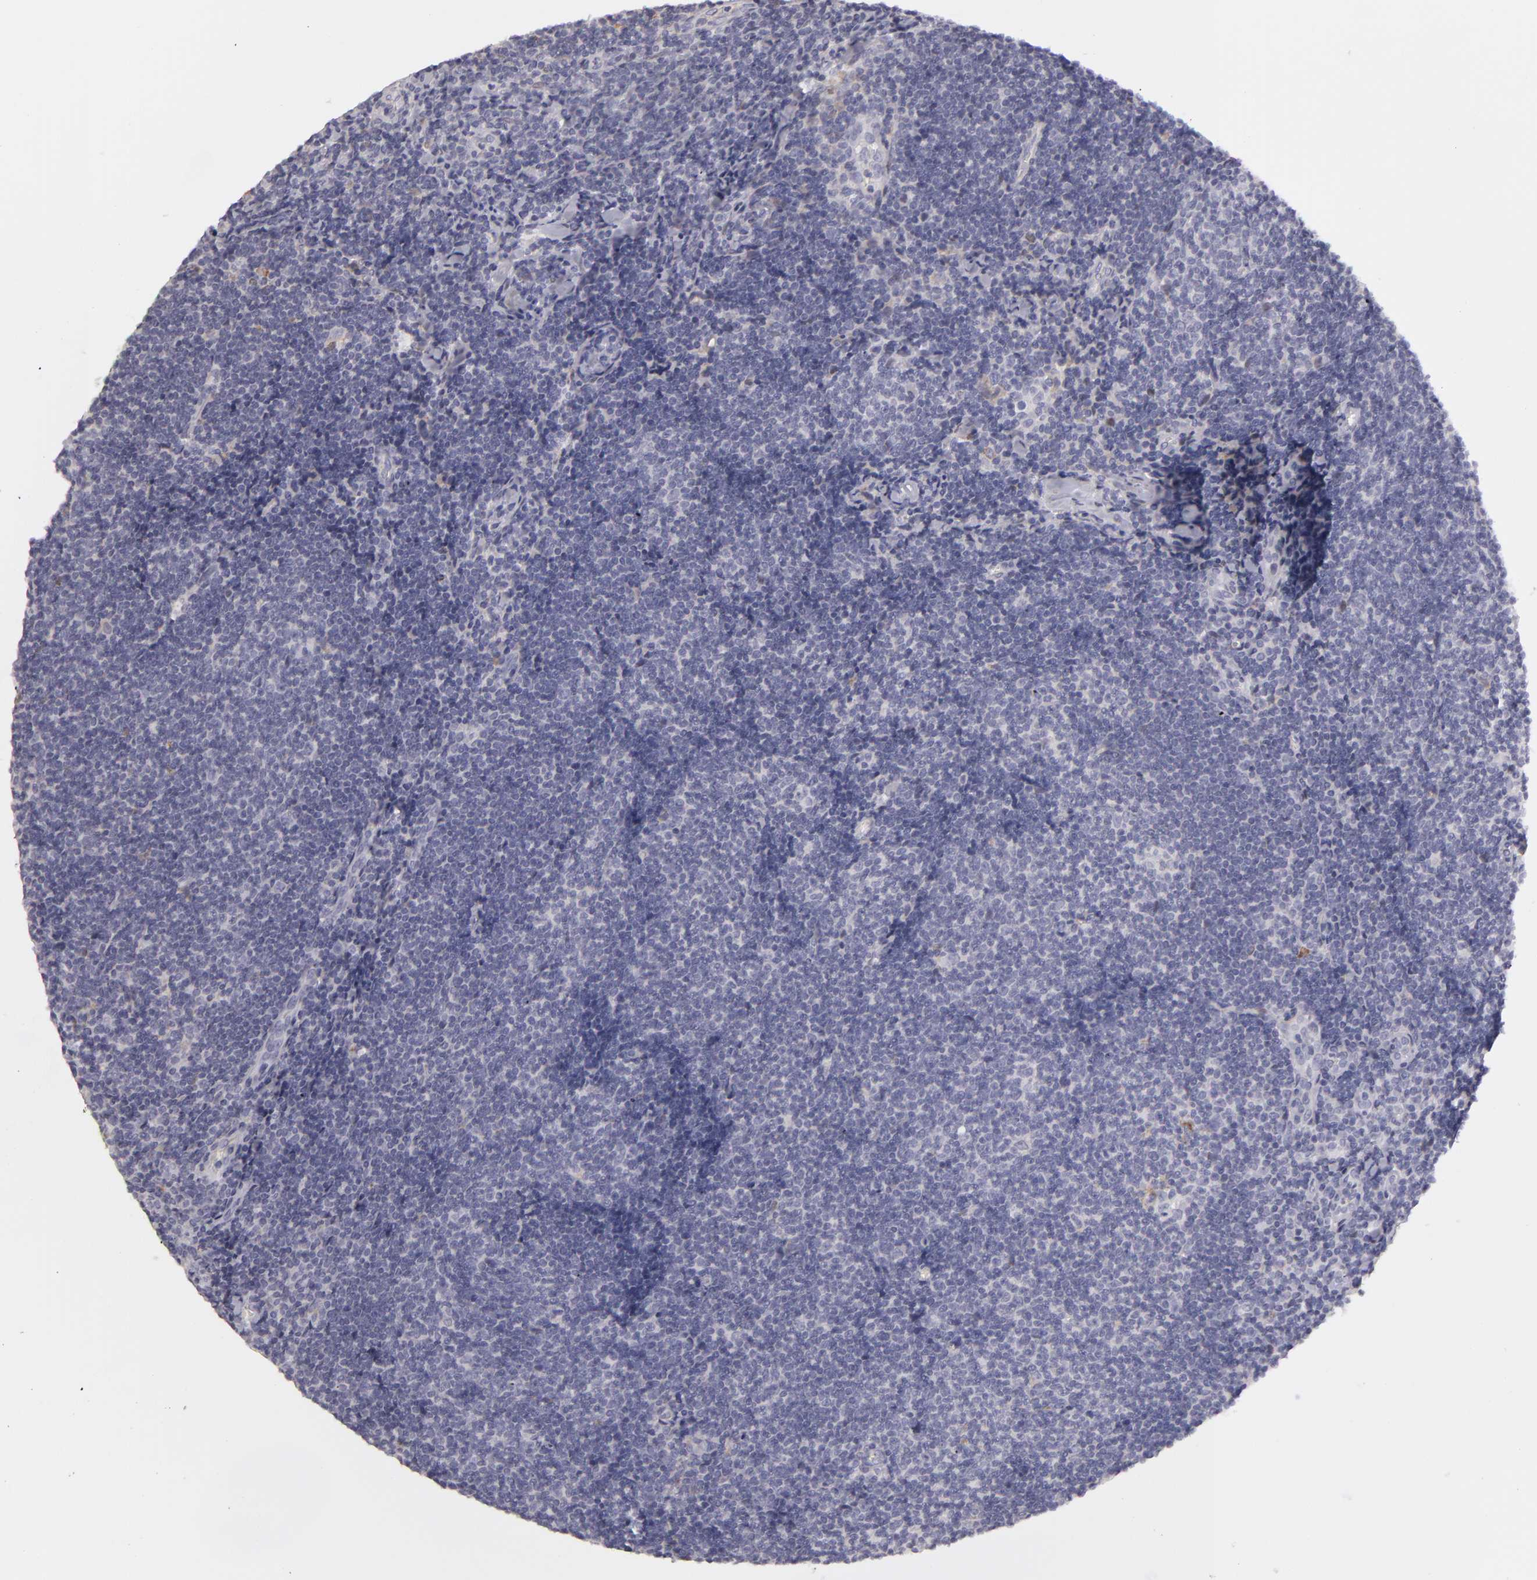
{"staining": {"intensity": "negative", "quantity": "none", "location": "none"}, "tissue": "lymphoma", "cell_type": "Tumor cells", "image_type": "cancer", "snomed": [{"axis": "morphology", "description": "Malignant lymphoma, non-Hodgkin's type, Low grade"}, {"axis": "topography", "description": "Lymph node"}], "caption": "High magnification brightfield microscopy of low-grade malignant lymphoma, non-Hodgkin's type stained with DAB (brown) and counterstained with hematoxylin (blue): tumor cells show no significant staining.", "gene": "EFS", "patient": {"sex": "male", "age": 49}}